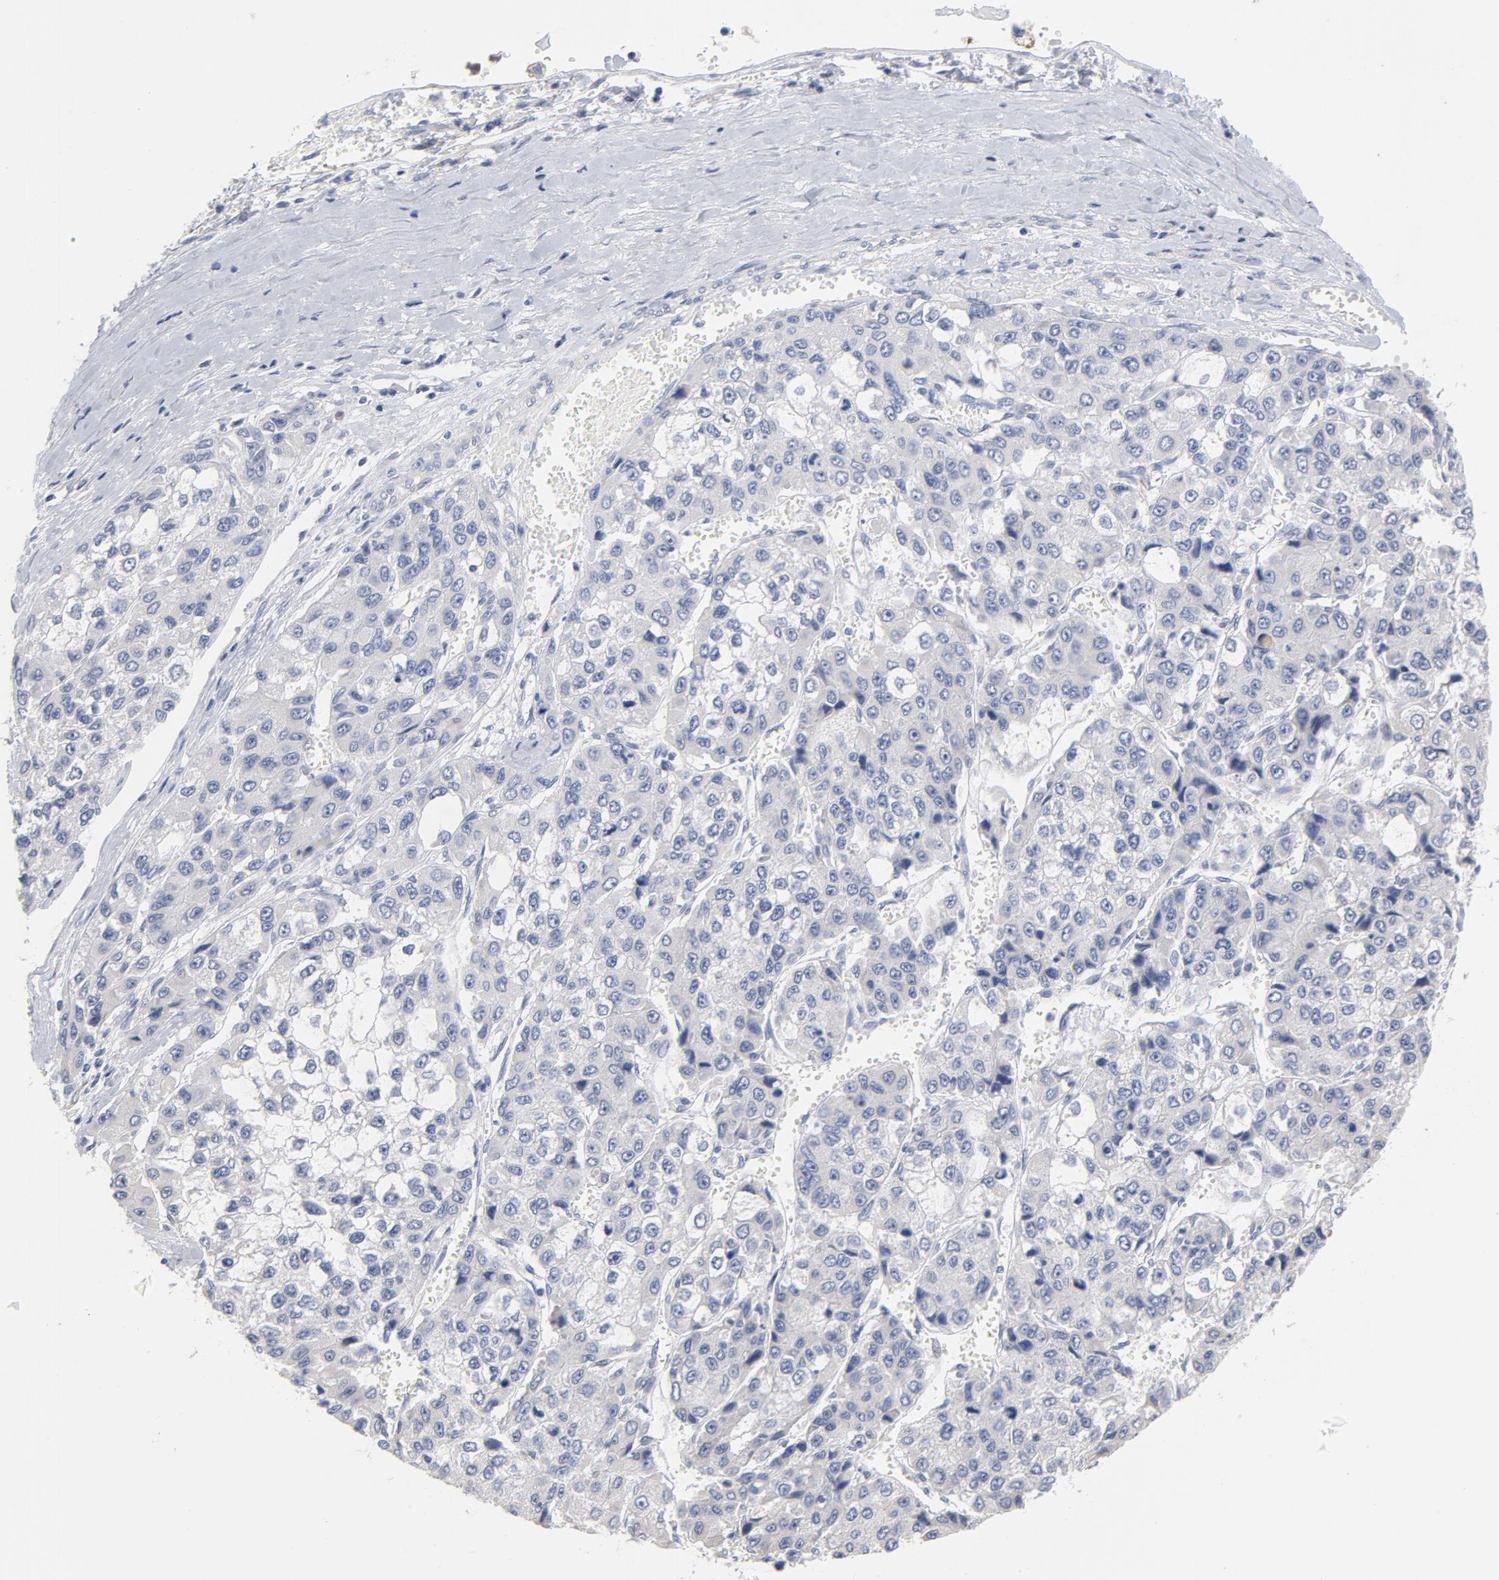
{"staining": {"intensity": "negative", "quantity": "none", "location": "none"}, "tissue": "liver cancer", "cell_type": "Tumor cells", "image_type": "cancer", "snomed": [{"axis": "morphology", "description": "Carcinoma, Hepatocellular, NOS"}, {"axis": "topography", "description": "Liver"}], "caption": "DAB (3,3'-diaminobenzidine) immunohistochemical staining of human liver cancer shows no significant expression in tumor cells.", "gene": "CPE", "patient": {"sex": "female", "age": 66}}